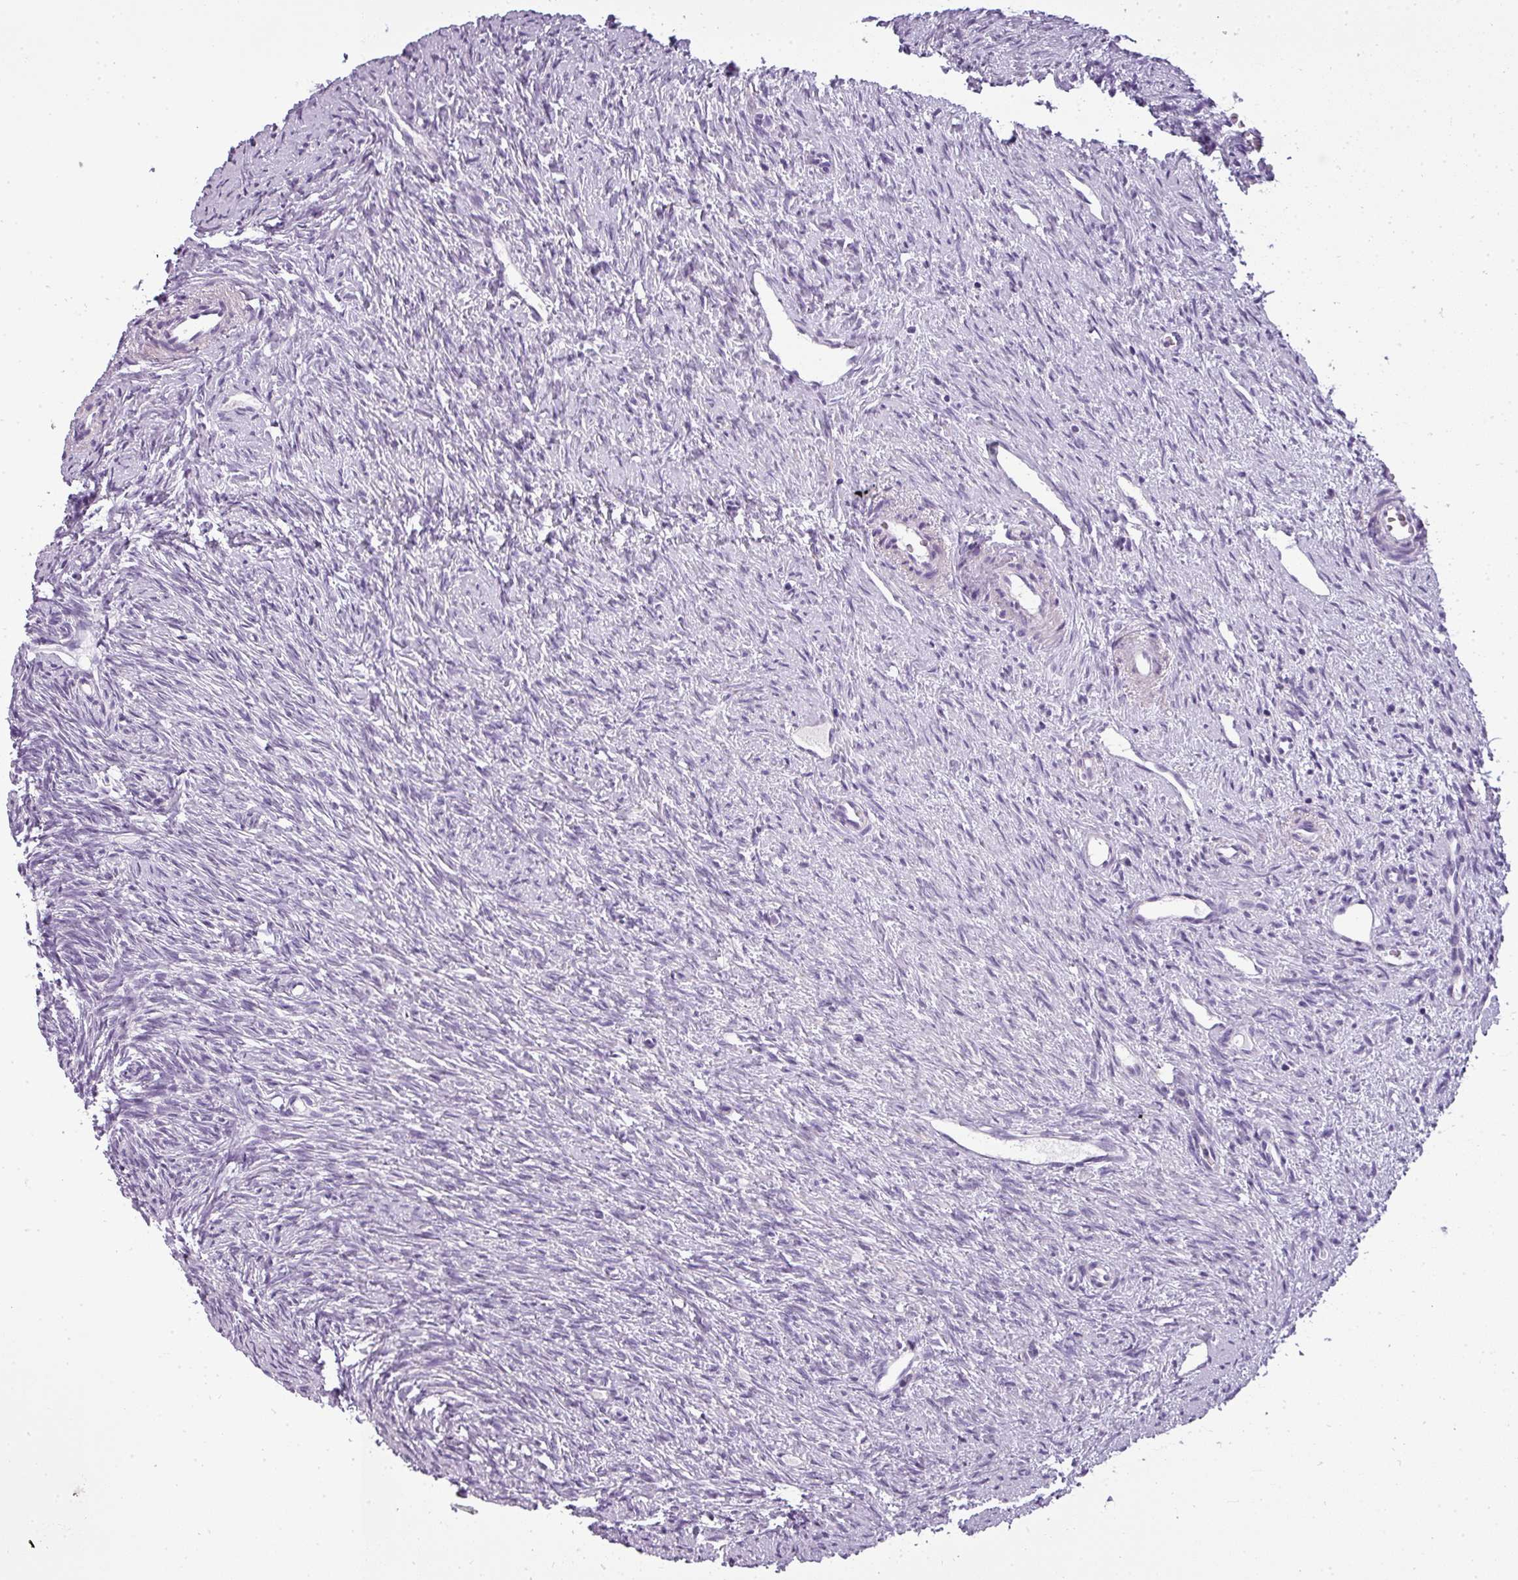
{"staining": {"intensity": "negative", "quantity": "none", "location": "none"}, "tissue": "ovary", "cell_type": "Ovarian stroma cells", "image_type": "normal", "snomed": [{"axis": "morphology", "description": "Normal tissue, NOS"}, {"axis": "topography", "description": "Ovary"}], "caption": "This is a photomicrograph of IHC staining of normal ovary, which shows no staining in ovarian stroma cells. (DAB (3,3'-diaminobenzidine) IHC, high magnification).", "gene": "ATP6V1D", "patient": {"sex": "female", "age": 51}}